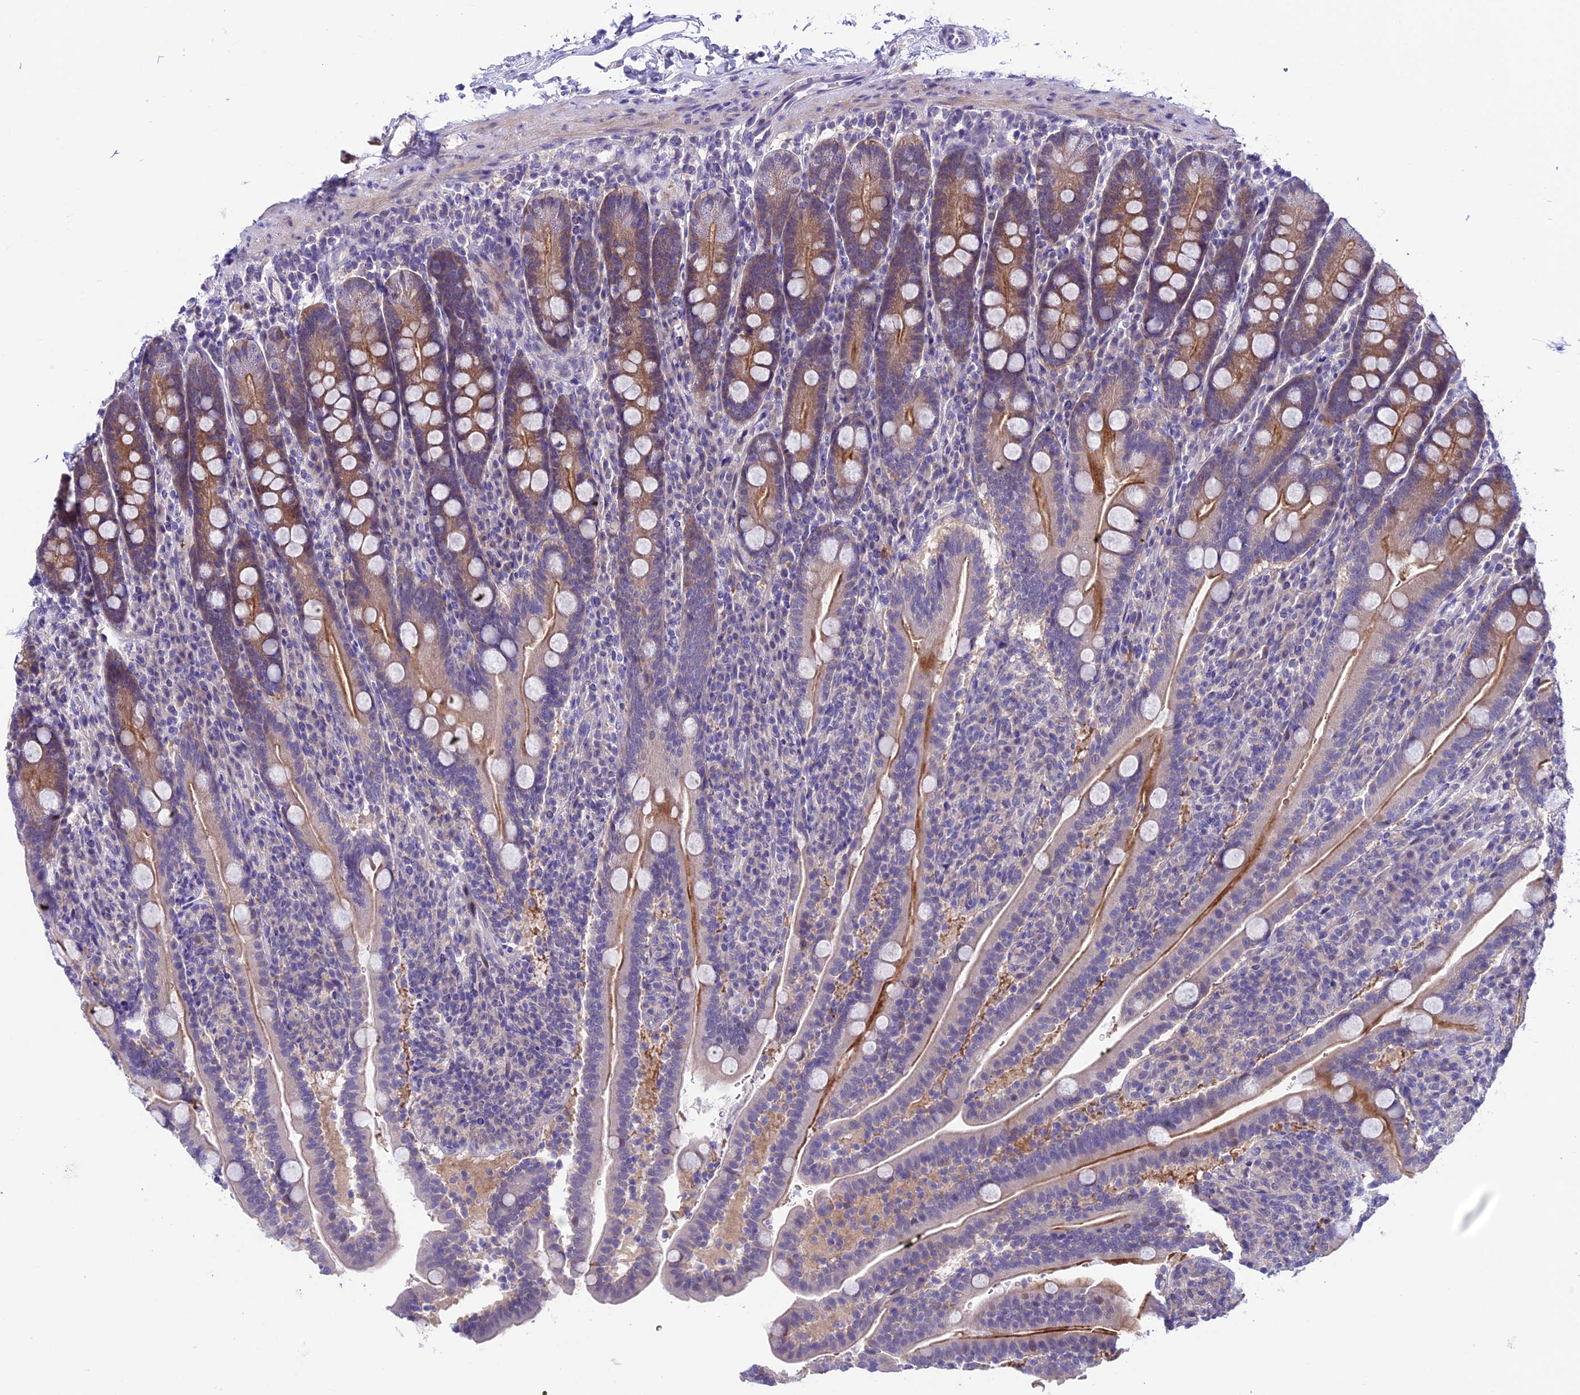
{"staining": {"intensity": "moderate", "quantity": "<25%", "location": "cytoplasmic/membranous"}, "tissue": "duodenum", "cell_type": "Glandular cells", "image_type": "normal", "snomed": [{"axis": "morphology", "description": "Normal tissue, NOS"}, {"axis": "topography", "description": "Duodenum"}], "caption": "Brown immunohistochemical staining in unremarkable duodenum displays moderate cytoplasmic/membranous expression in approximately <25% of glandular cells. (DAB IHC, brown staining for protein, blue staining for nuclei).", "gene": "XKR7", "patient": {"sex": "male", "age": 35}}